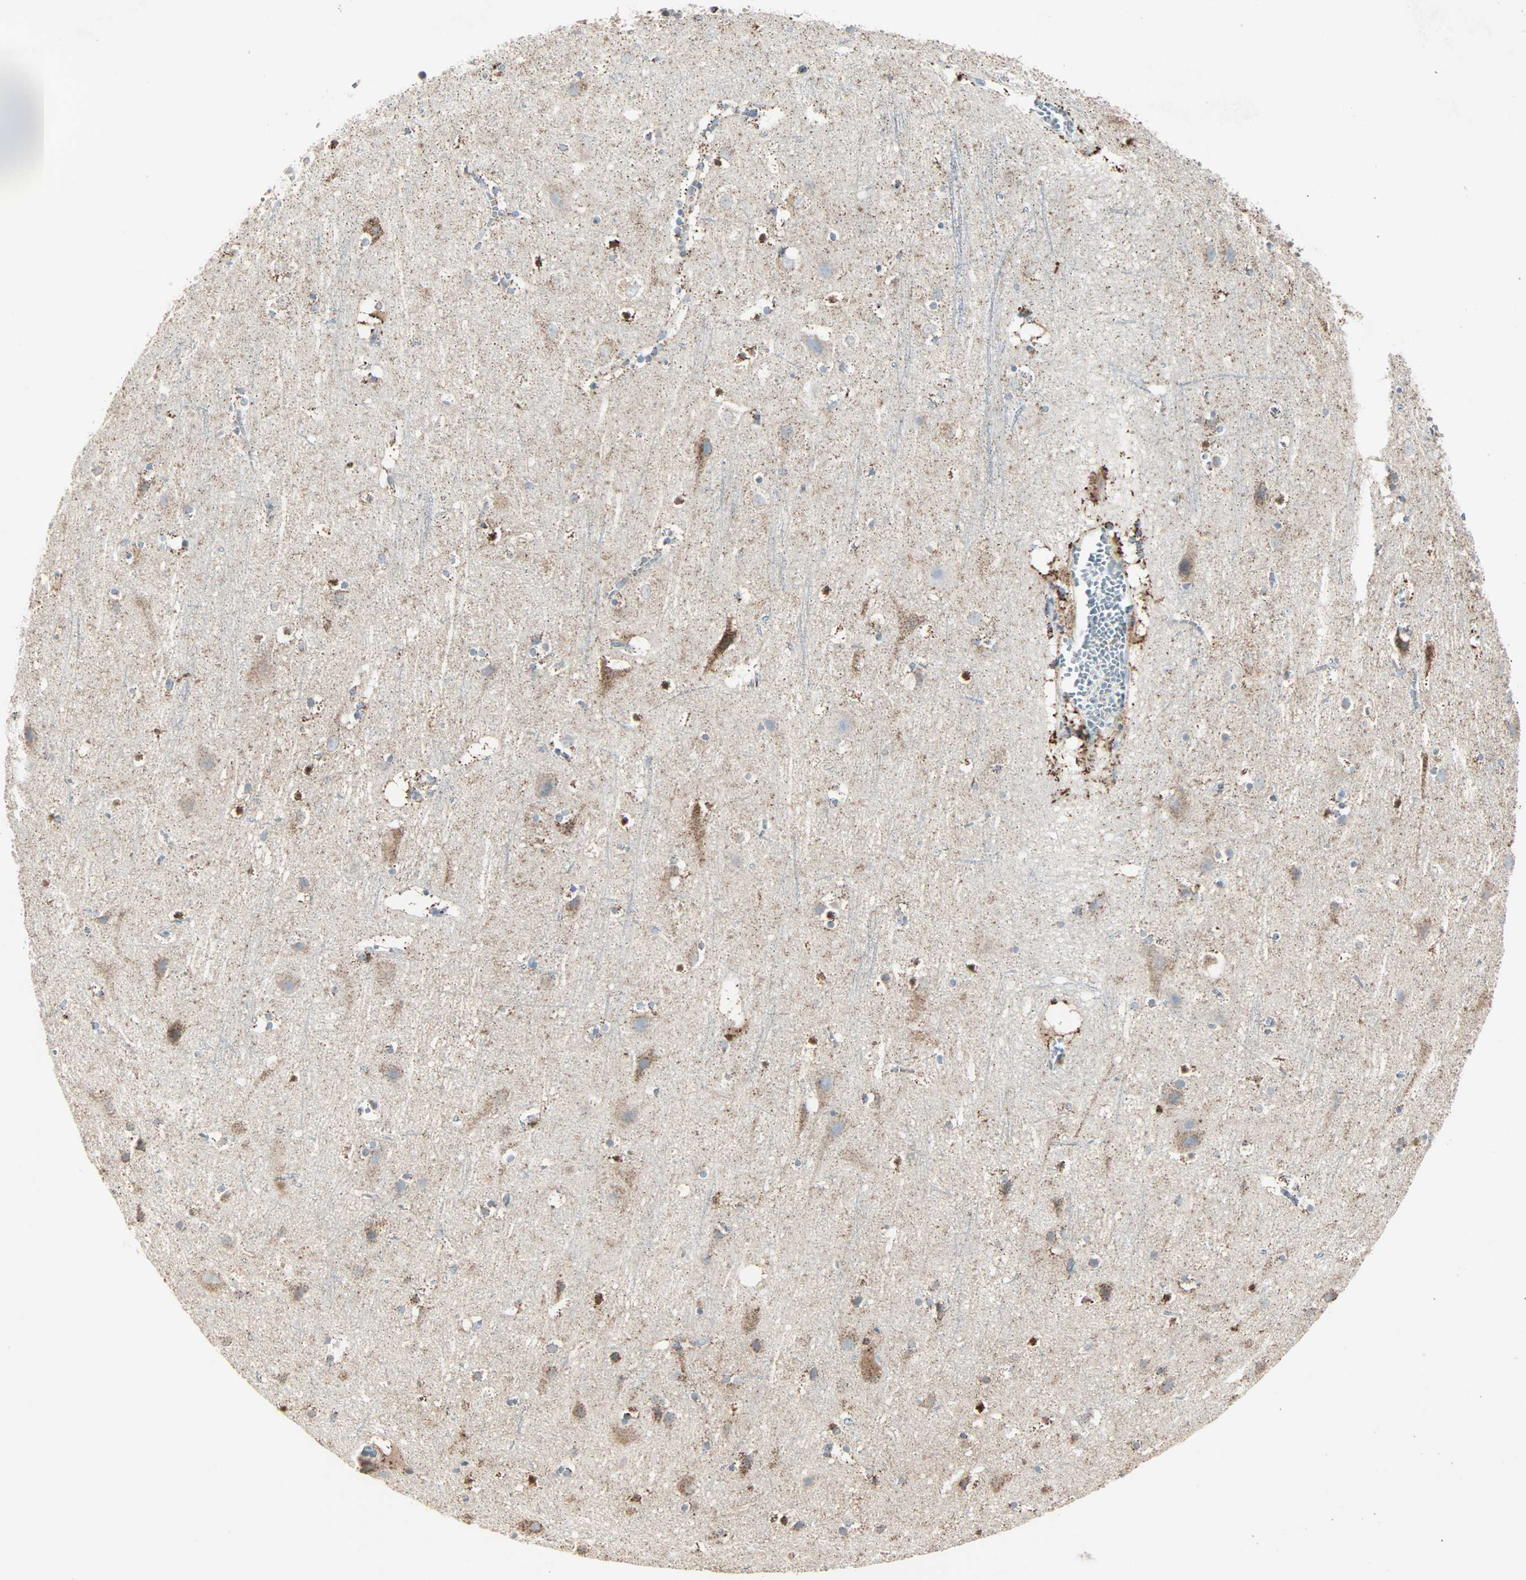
{"staining": {"intensity": "moderate", "quantity": ">75%", "location": "cytoplasmic/membranous"}, "tissue": "cerebral cortex", "cell_type": "Endothelial cells", "image_type": "normal", "snomed": [{"axis": "morphology", "description": "Normal tissue, NOS"}, {"axis": "topography", "description": "Cerebral cortex"}], "caption": "This histopathology image reveals normal cerebral cortex stained with immunohistochemistry (IHC) to label a protein in brown. The cytoplasmic/membranous of endothelial cells show moderate positivity for the protein. Nuclei are counter-stained blue.", "gene": "IDH2", "patient": {"sex": "male", "age": 45}}